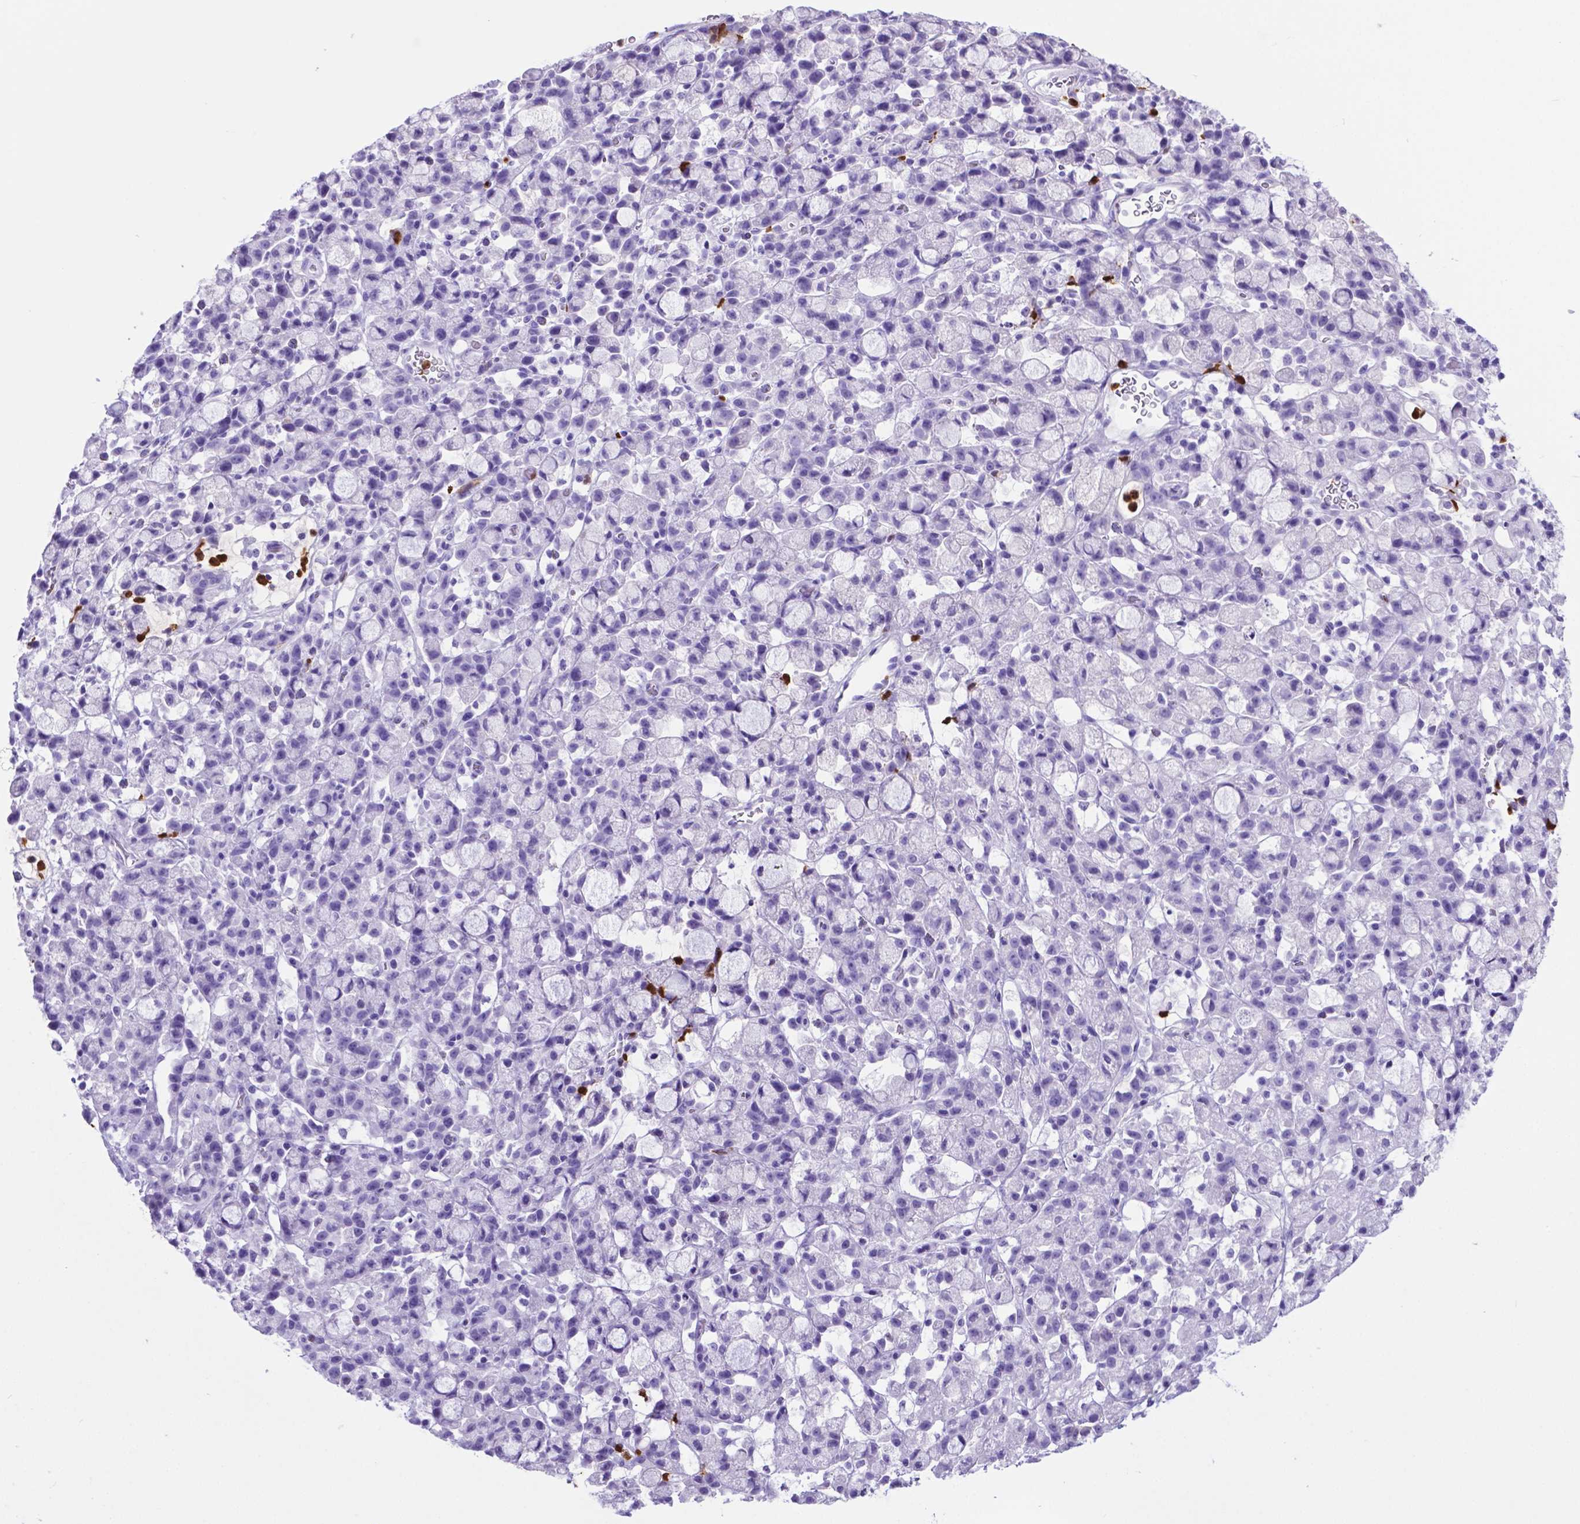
{"staining": {"intensity": "negative", "quantity": "none", "location": "none"}, "tissue": "stomach cancer", "cell_type": "Tumor cells", "image_type": "cancer", "snomed": [{"axis": "morphology", "description": "Adenocarcinoma, NOS"}, {"axis": "topography", "description": "Stomach"}], "caption": "Immunohistochemical staining of stomach adenocarcinoma reveals no significant staining in tumor cells.", "gene": "LZTR1", "patient": {"sex": "male", "age": 58}}